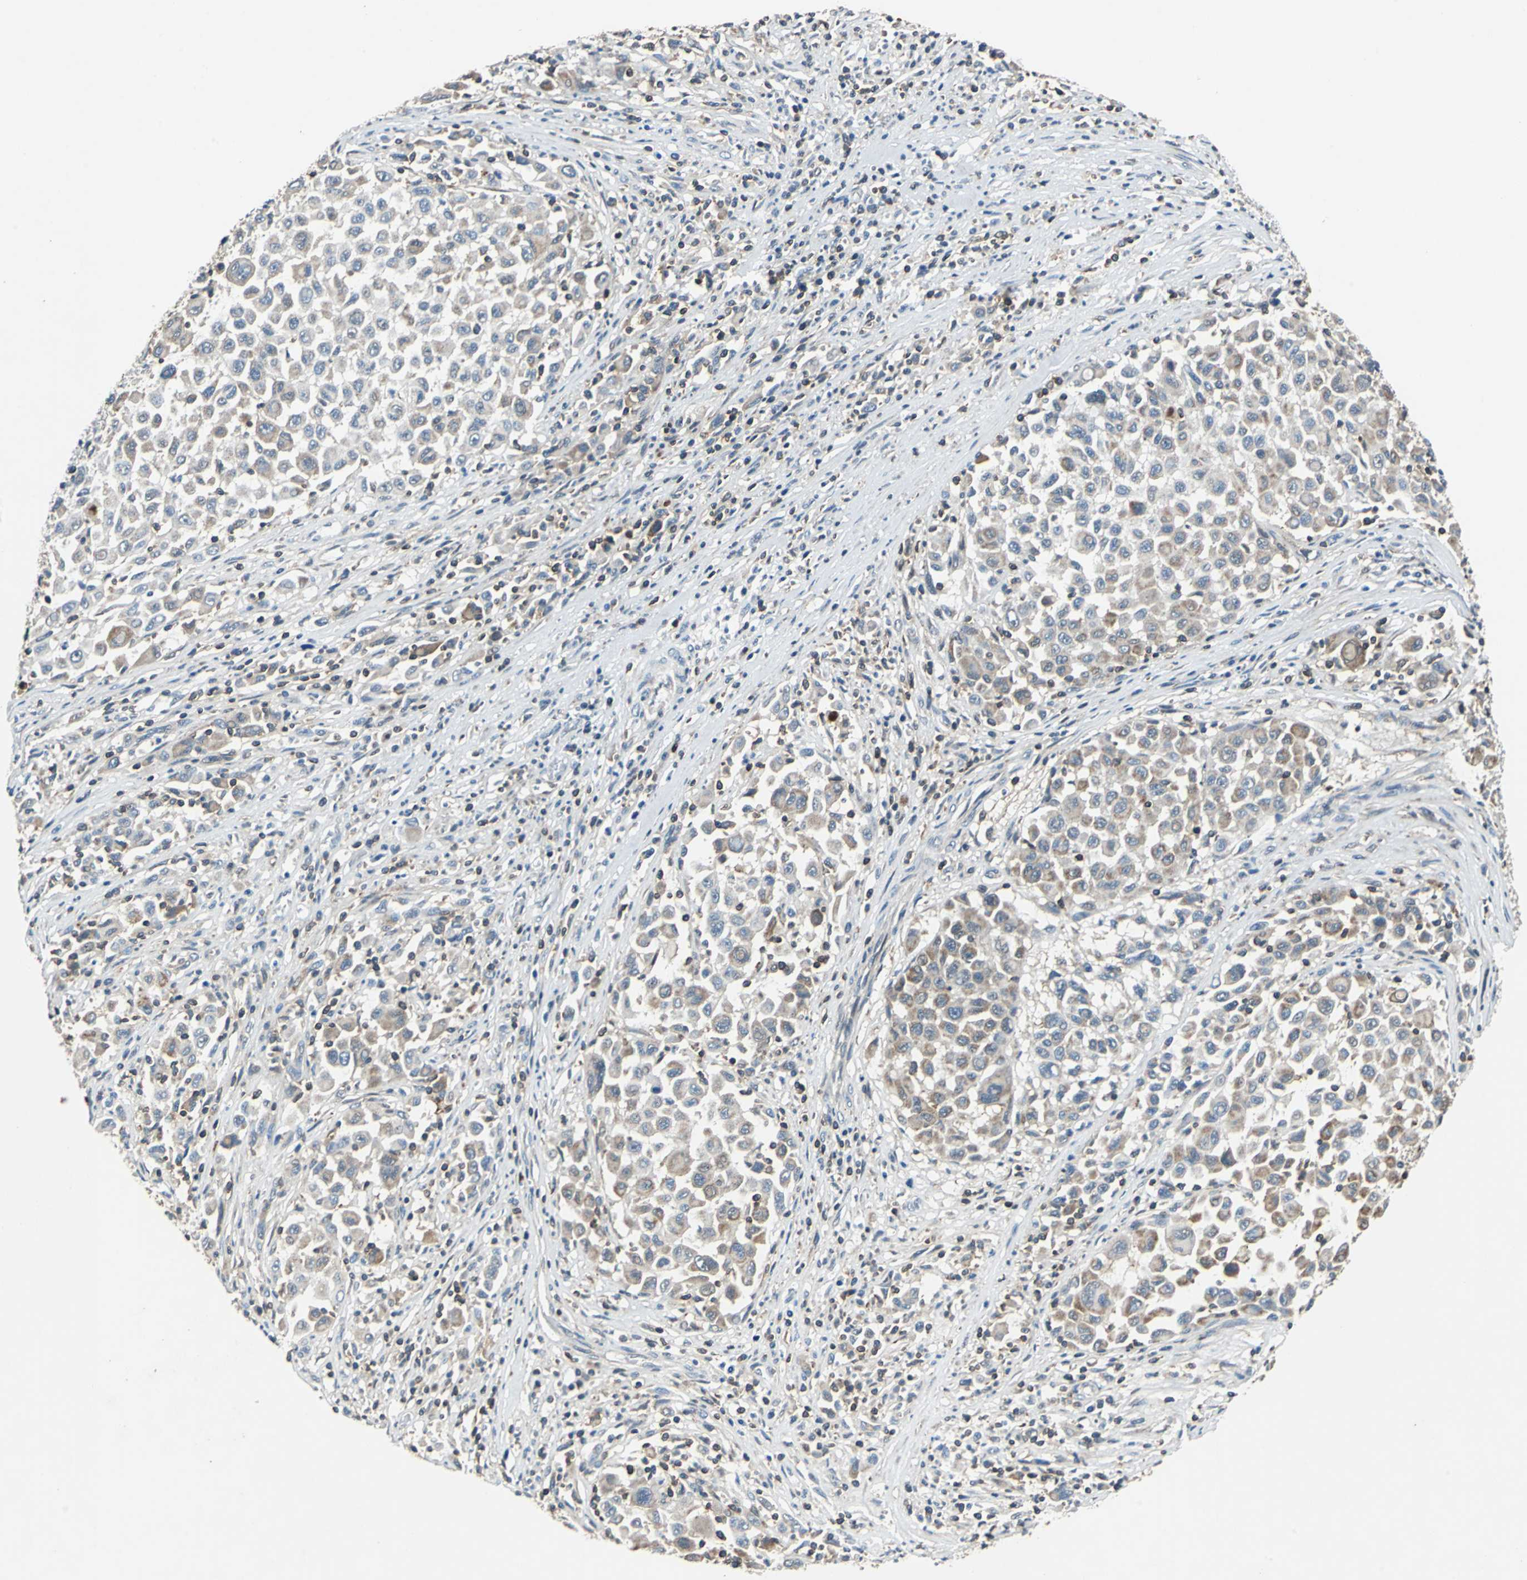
{"staining": {"intensity": "weak", "quantity": "25%-75%", "location": "cytoplasmic/membranous"}, "tissue": "melanoma", "cell_type": "Tumor cells", "image_type": "cancer", "snomed": [{"axis": "morphology", "description": "Malignant melanoma, Metastatic site"}, {"axis": "topography", "description": "Lymph node"}], "caption": "DAB (3,3'-diaminobenzidine) immunohistochemical staining of human melanoma reveals weak cytoplasmic/membranous protein expression in about 25%-75% of tumor cells.", "gene": "SLC19A2", "patient": {"sex": "male", "age": 61}}